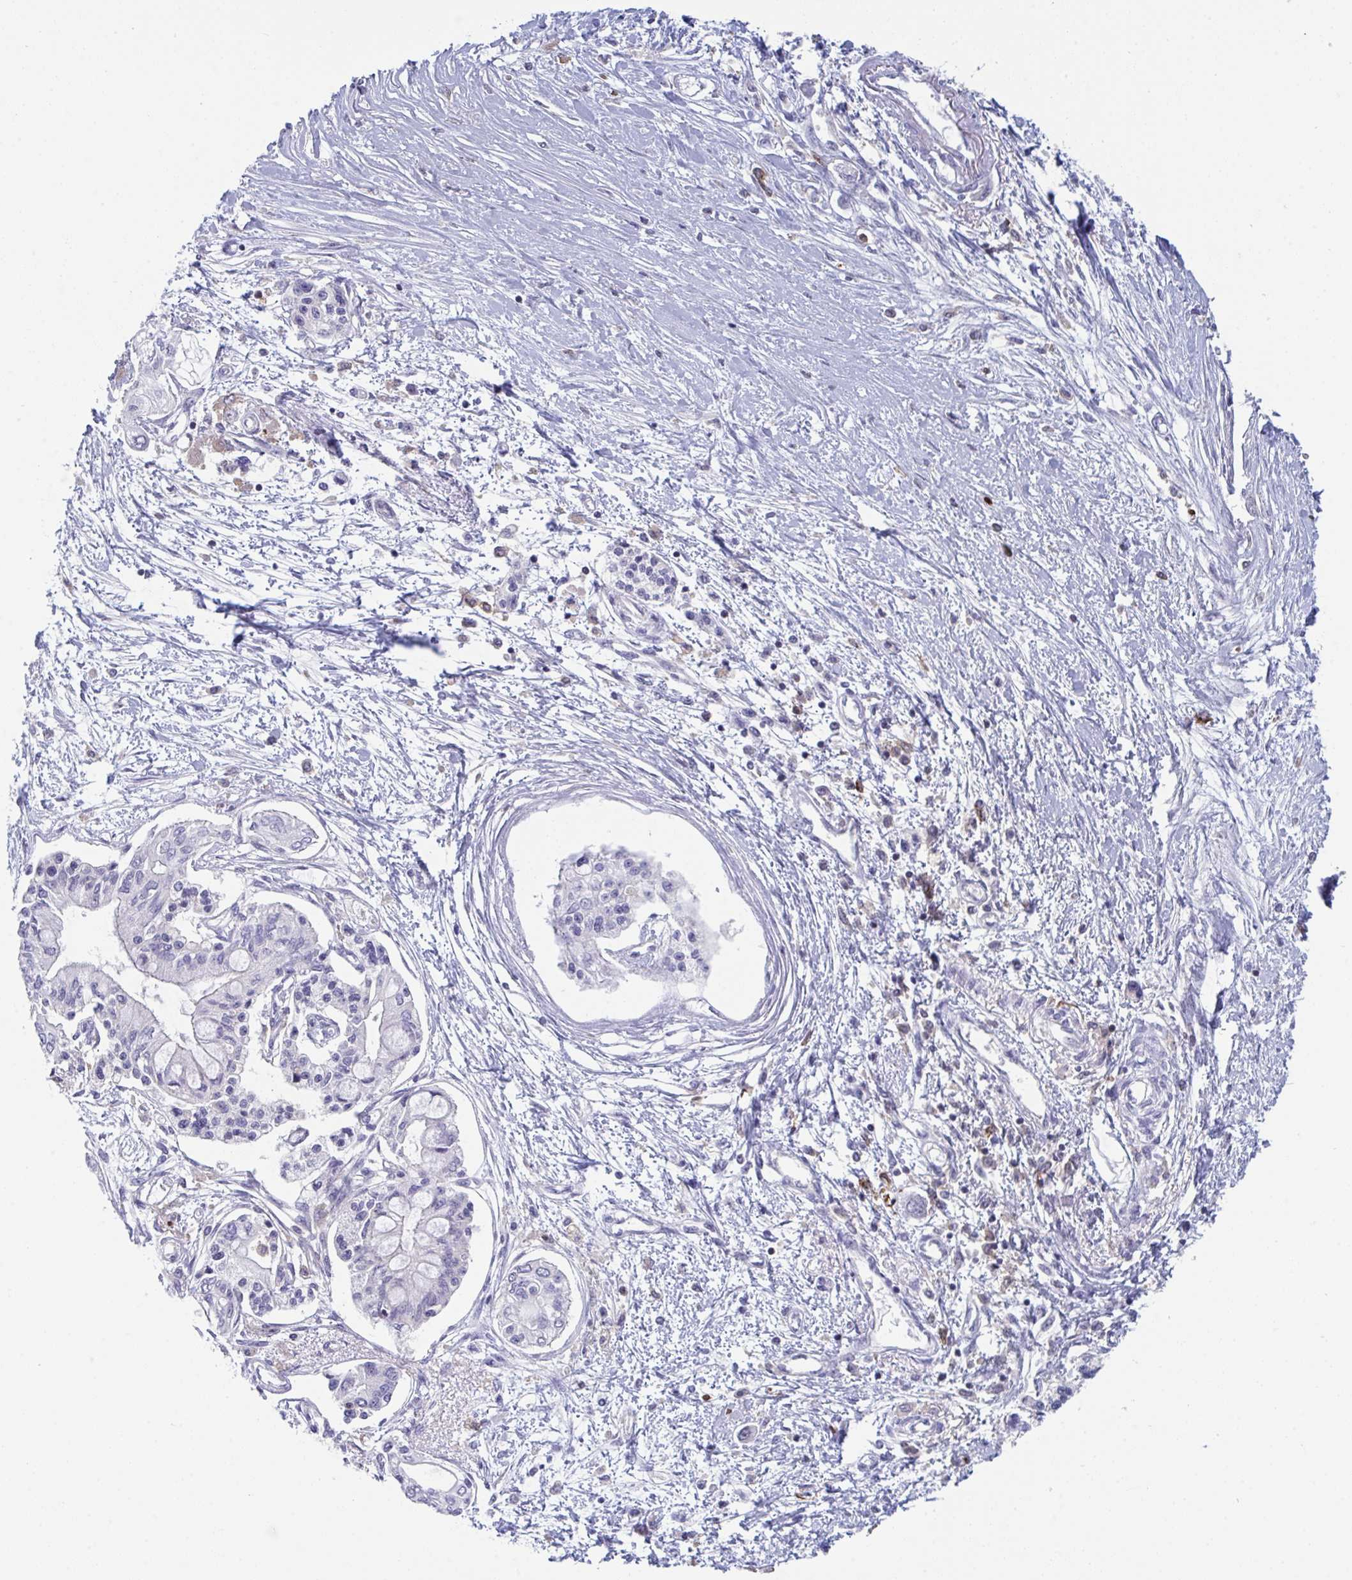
{"staining": {"intensity": "negative", "quantity": "none", "location": "none"}, "tissue": "pancreatic cancer", "cell_type": "Tumor cells", "image_type": "cancer", "snomed": [{"axis": "morphology", "description": "Adenocarcinoma, NOS"}, {"axis": "topography", "description": "Pancreas"}], "caption": "Immunohistochemistry (IHC) histopathology image of adenocarcinoma (pancreatic) stained for a protein (brown), which reveals no positivity in tumor cells.", "gene": "DISP2", "patient": {"sex": "female", "age": 77}}